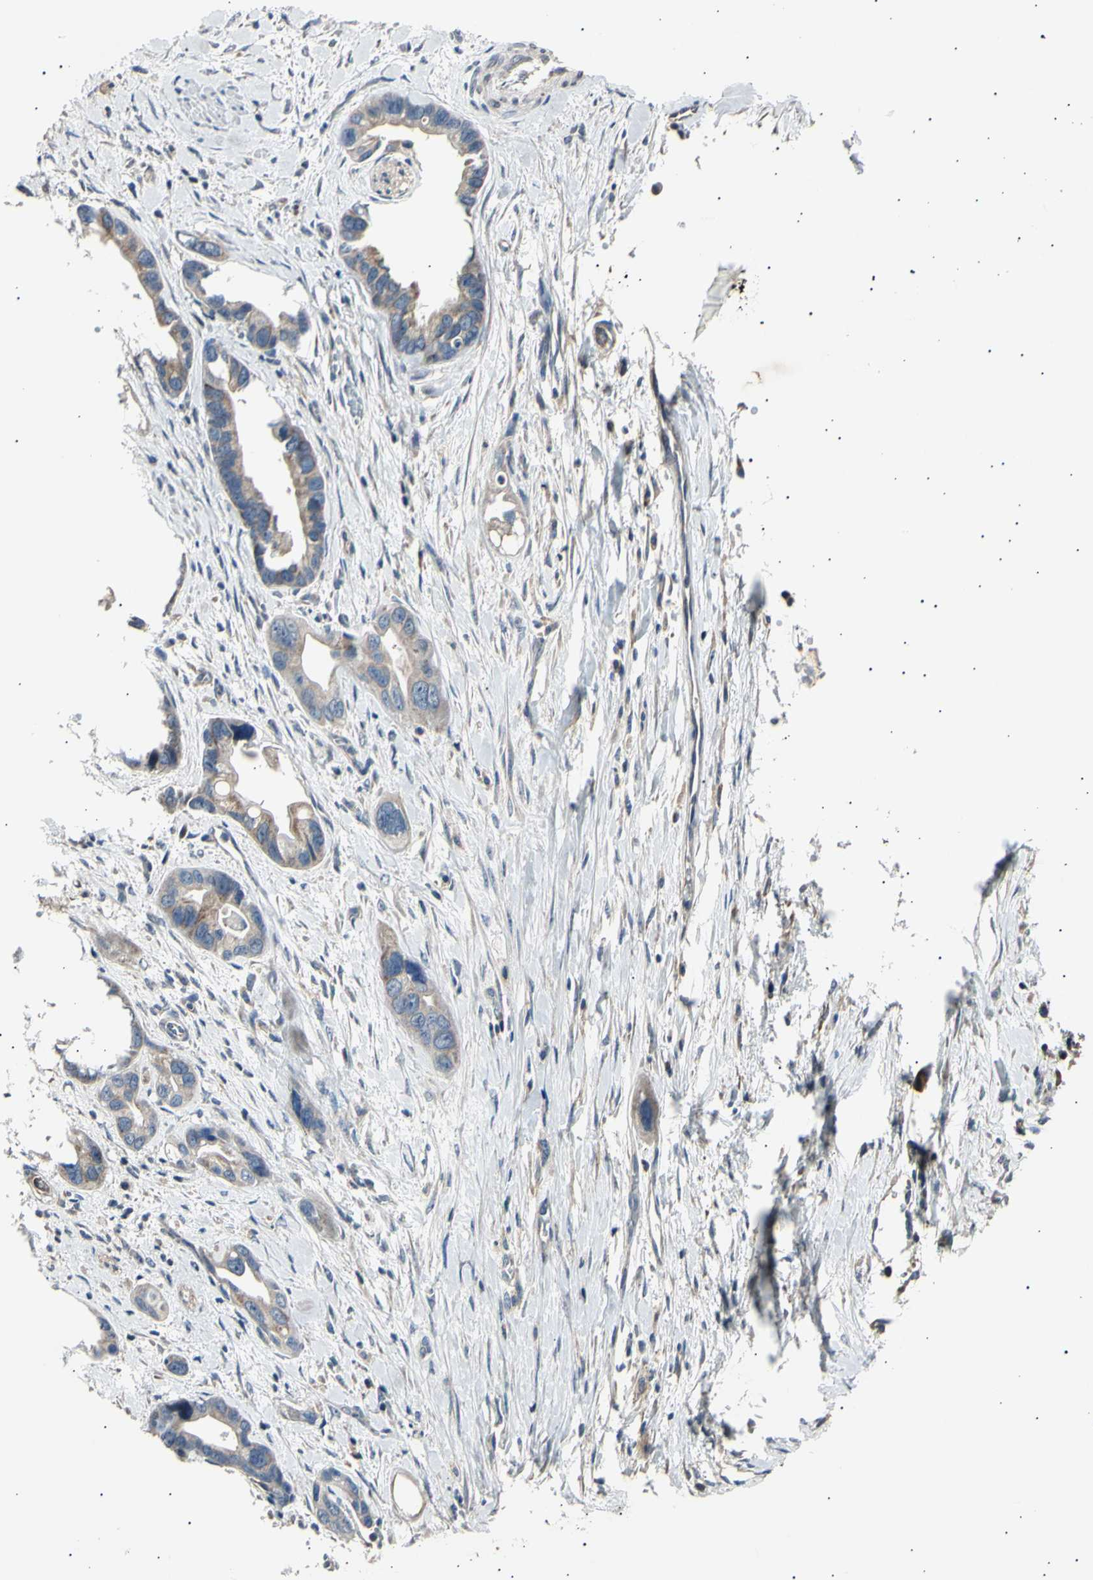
{"staining": {"intensity": "moderate", "quantity": ">75%", "location": "cytoplasmic/membranous"}, "tissue": "pancreatic cancer", "cell_type": "Tumor cells", "image_type": "cancer", "snomed": [{"axis": "morphology", "description": "Adenocarcinoma, NOS"}, {"axis": "topography", "description": "Pancreas"}], "caption": "High-magnification brightfield microscopy of pancreatic adenocarcinoma stained with DAB (3,3'-diaminobenzidine) (brown) and counterstained with hematoxylin (blue). tumor cells exhibit moderate cytoplasmic/membranous staining is present in about>75% of cells. (DAB IHC with brightfield microscopy, high magnification).", "gene": "ITGA6", "patient": {"sex": "female", "age": 77}}